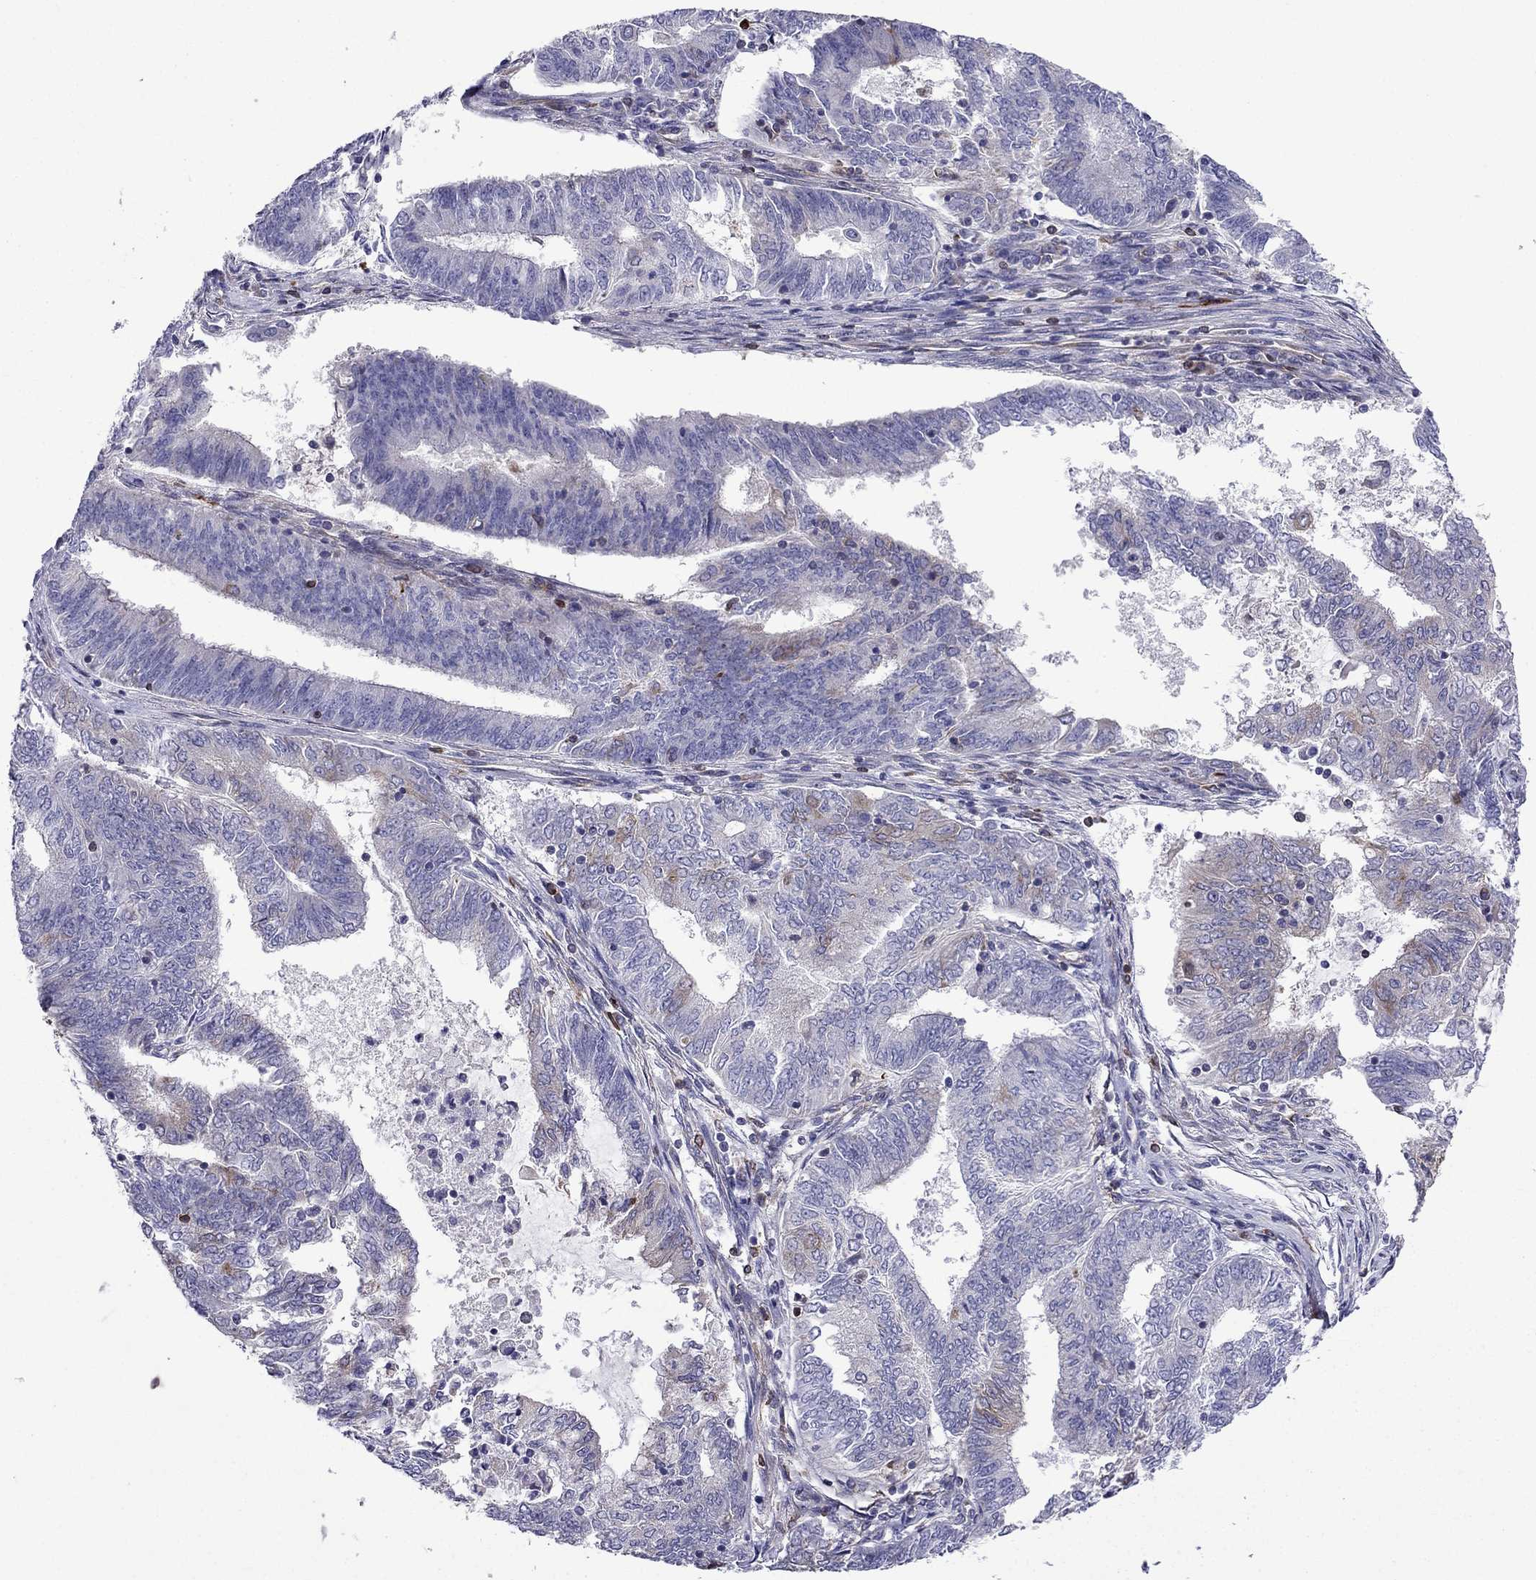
{"staining": {"intensity": "negative", "quantity": "none", "location": "none"}, "tissue": "endometrial cancer", "cell_type": "Tumor cells", "image_type": "cancer", "snomed": [{"axis": "morphology", "description": "Adenocarcinoma, NOS"}, {"axis": "topography", "description": "Endometrium"}], "caption": "Immunohistochemistry (IHC) of endometrial cancer (adenocarcinoma) shows no staining in tumor cells. (Immunohistochemistry (IHC), brightfield microscopy, high magnification).", "gene": "GNAL", "patient": {"sex": "female", "age": 62}}